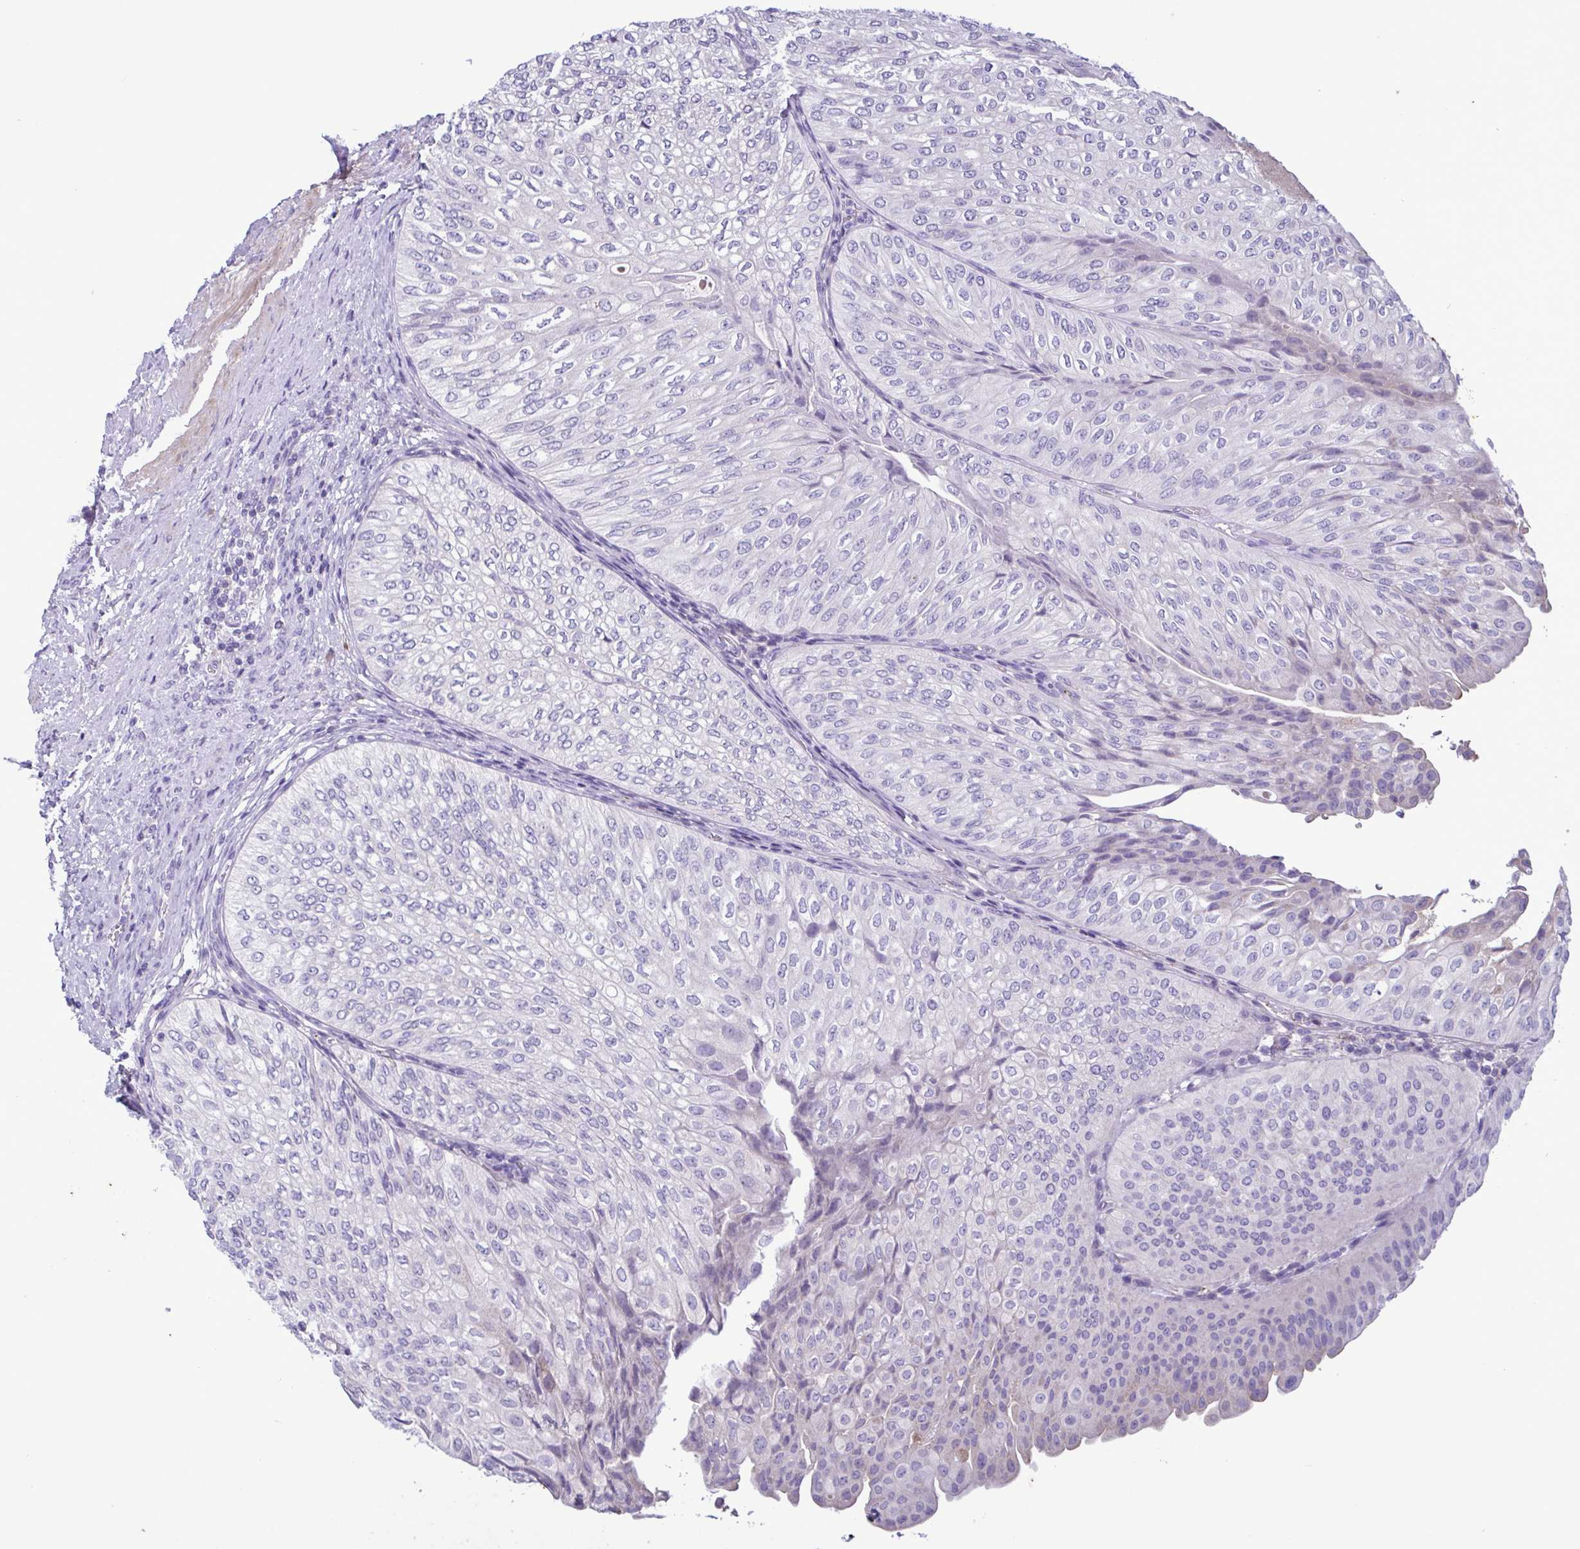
{"staining": {"intensity": "negative", "quantity": "none", "location": "none"}, "tissue": "urothelial cancer", "cell_type": "Tumor cells", "image_type": "cancer", "snomed": [{"axis": "morphology", "description": "Urothelial carcinoma, NOS"}, {"axis": "topography", "description": "Urinary bladder"}], "caption": "An immunohistochemistry (IHC) histopathology image of urothelial cancer is shown. There is no staining in tumor cells of urothelial cancer. (DAB (3,3'-diaminobenzidine) immunohistochemistry, high magnification).", "gene": "F13B", "patient": {"sex": "male", "age": 62}}